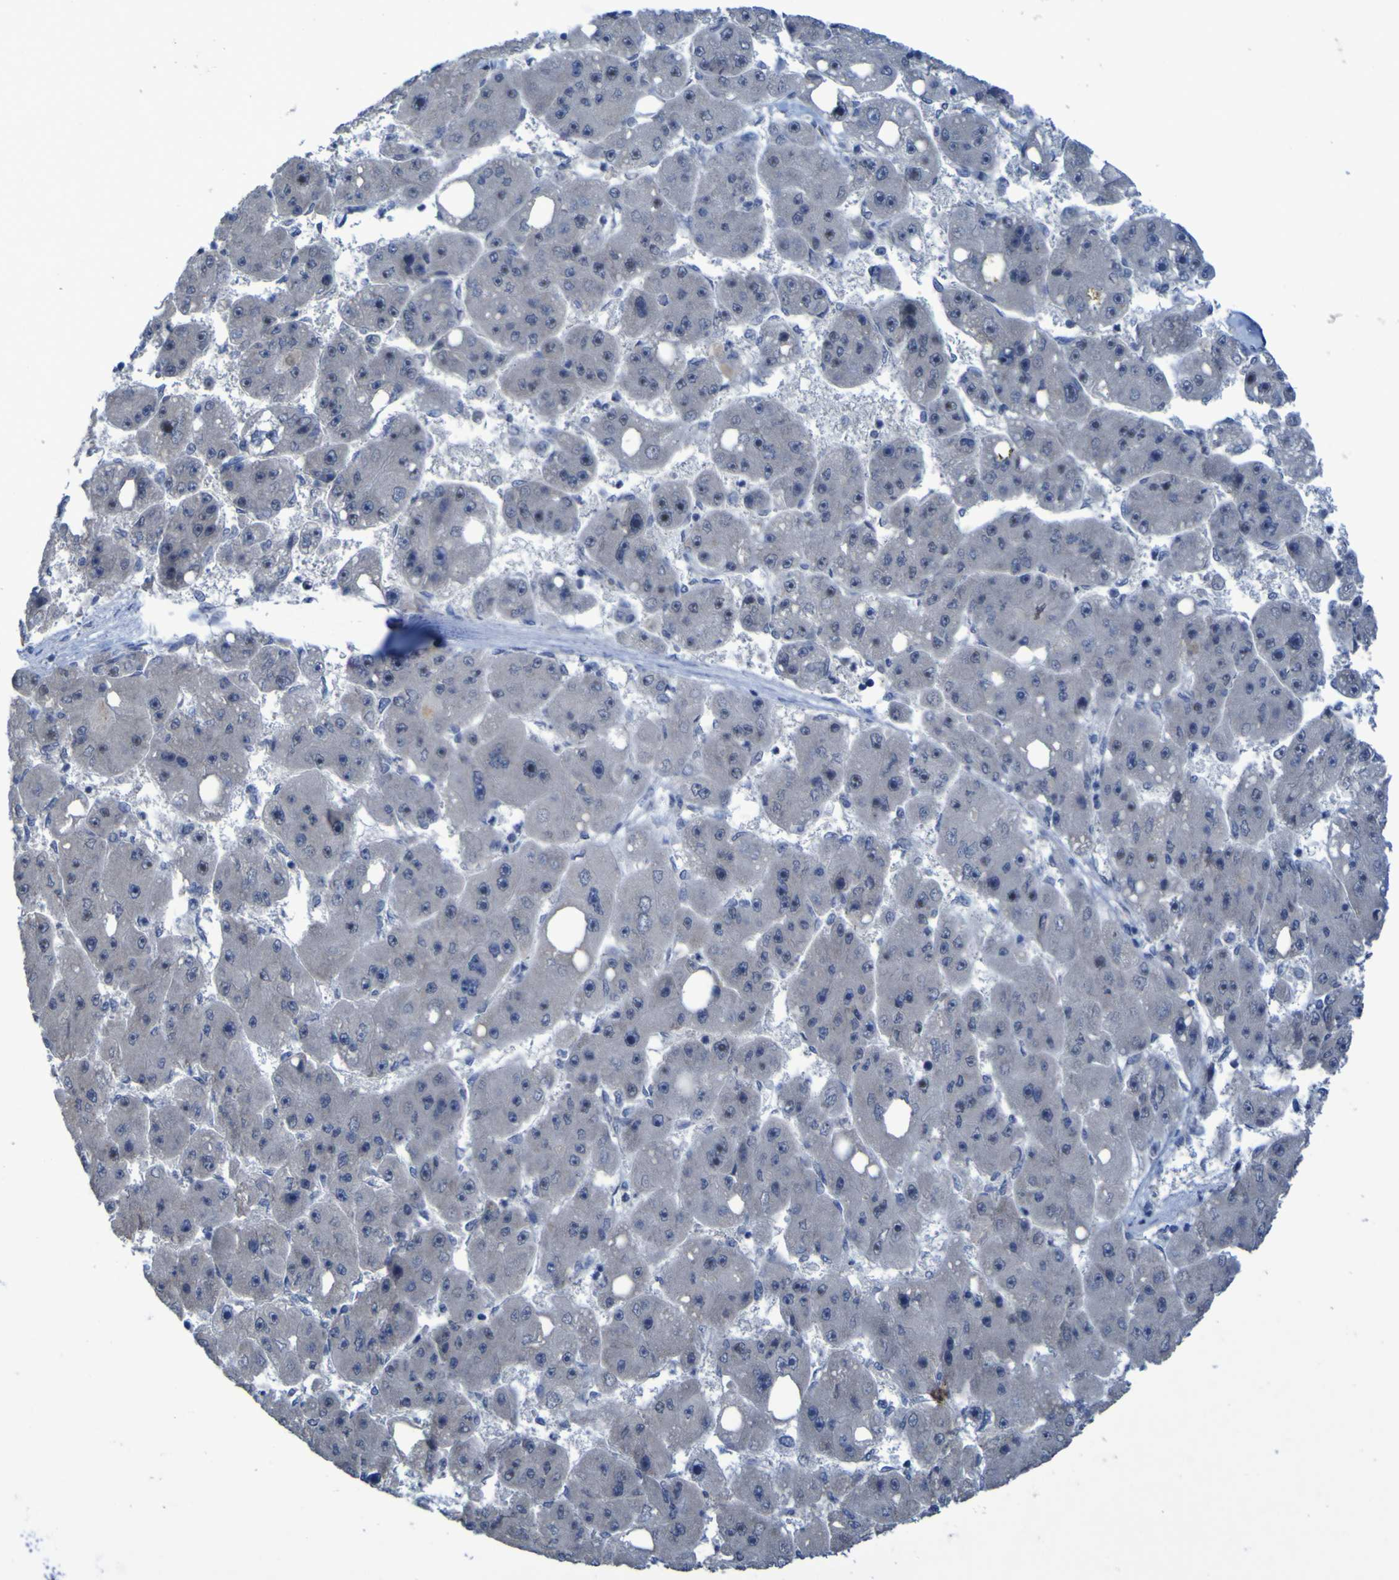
{"staining": {"intensity": "negative", "quantity": "none", "location": "none"}, "tissue": "liver cancer", "cell_type": "Tumor cells", "image_type": "cancer", "snomed": [{"axis": "morphology", "description": "Carcinoma, Hepatocellular, NOS"}, {"axis": "topography", "description": "Liver"}], "caption": "Image shows no protein expression in tumor cells of liver hepatocellular carcinoma tissue.", "gene": "CLDN18", "patient": {"sex": "female", "age": 61}}